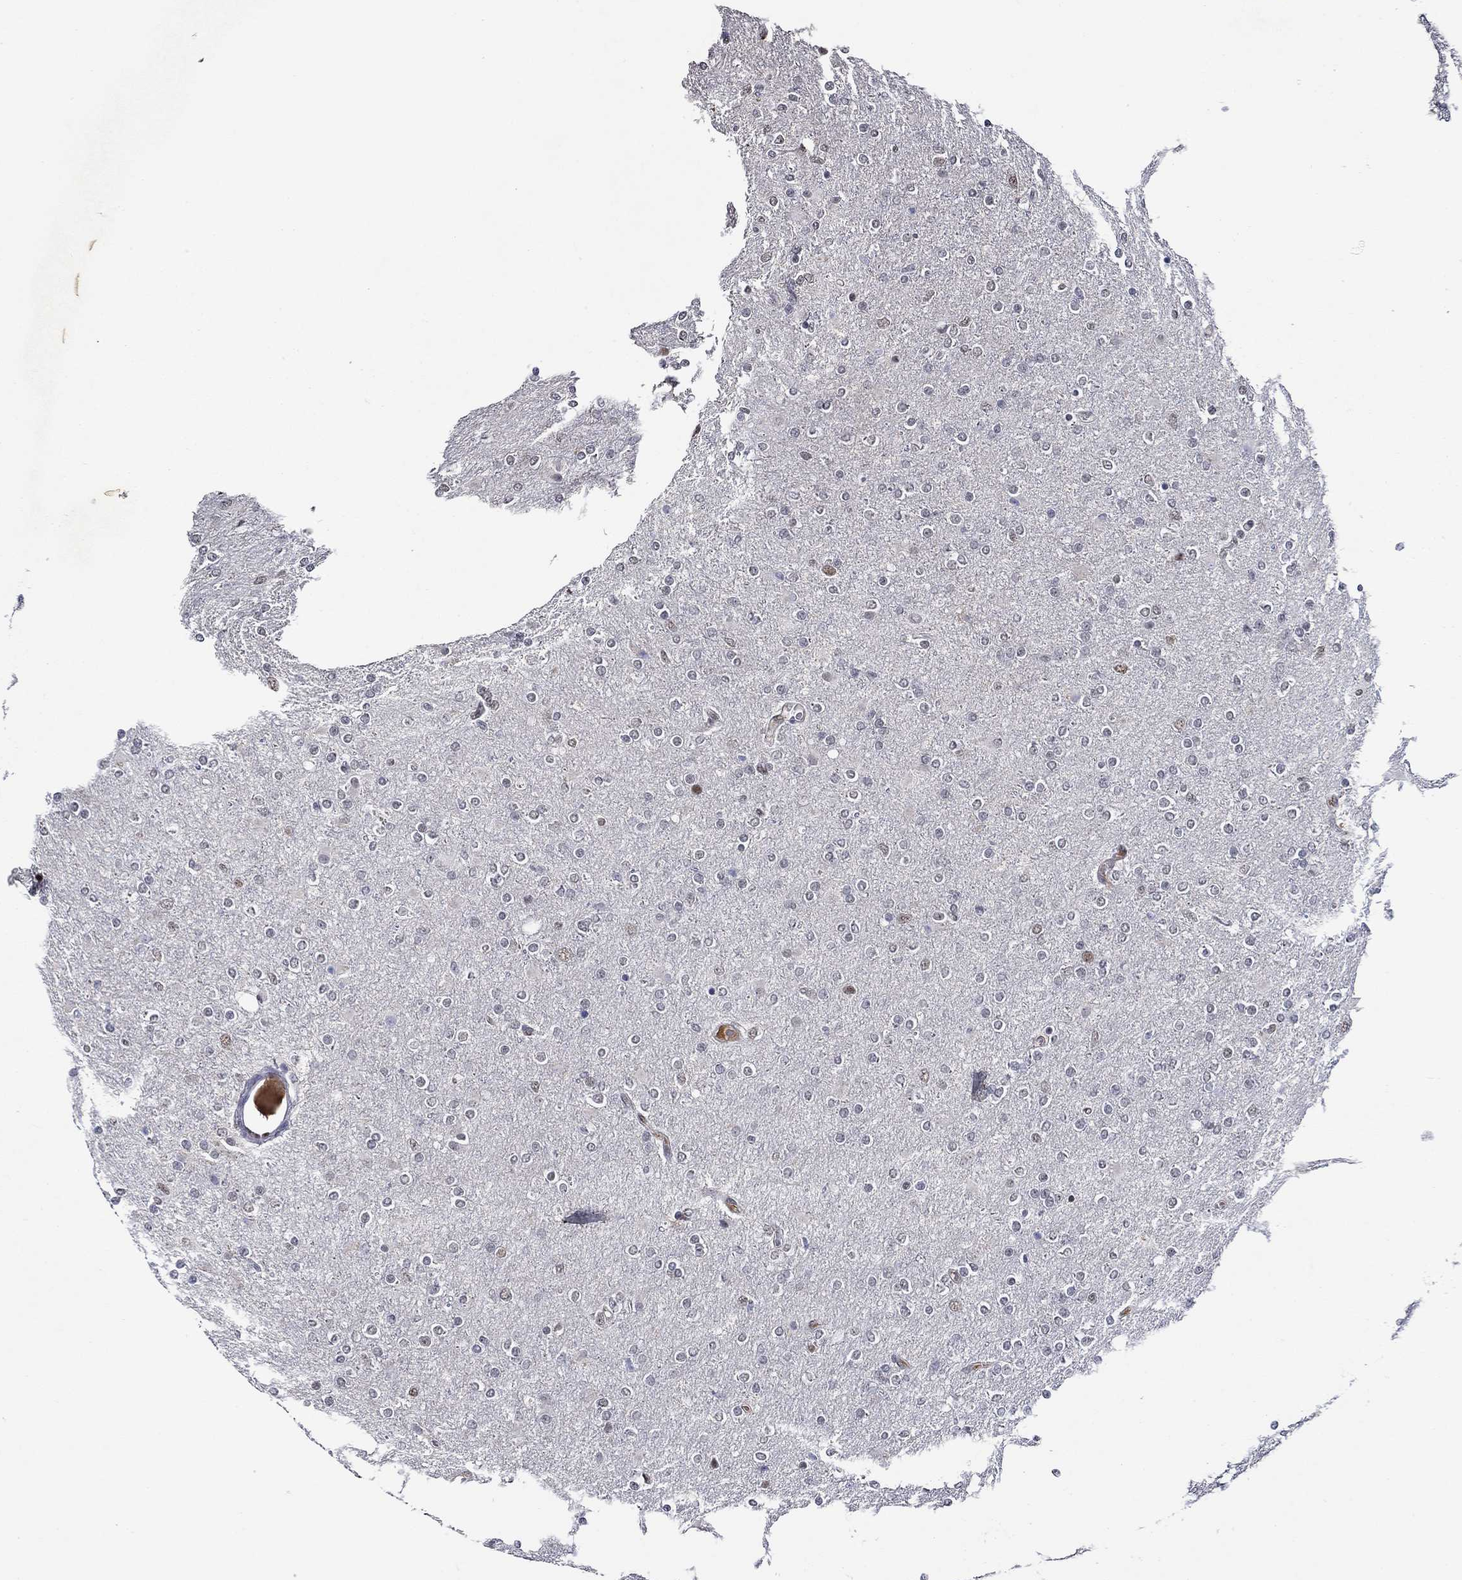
{"staining": {"intensity": "negative", "quantity": "none", "location": "none"}, "tissue": "glioma", "cell_type": "Tumor cells", "image_type": "cancer", "snomed": [{"axis": "morphology", "description": "Glioma, malignant, High grade"}, {"axis": "topography", "description": "Cerebral cortex"}], "caption": "DAB immunohistochemical staining of human glioma shows no significant positivity in tumor cells. (DAB immunohistochemistry (IHC), high magnification).", "gene": "GATA2", "patient": {"sex": "male", "age": 70}}